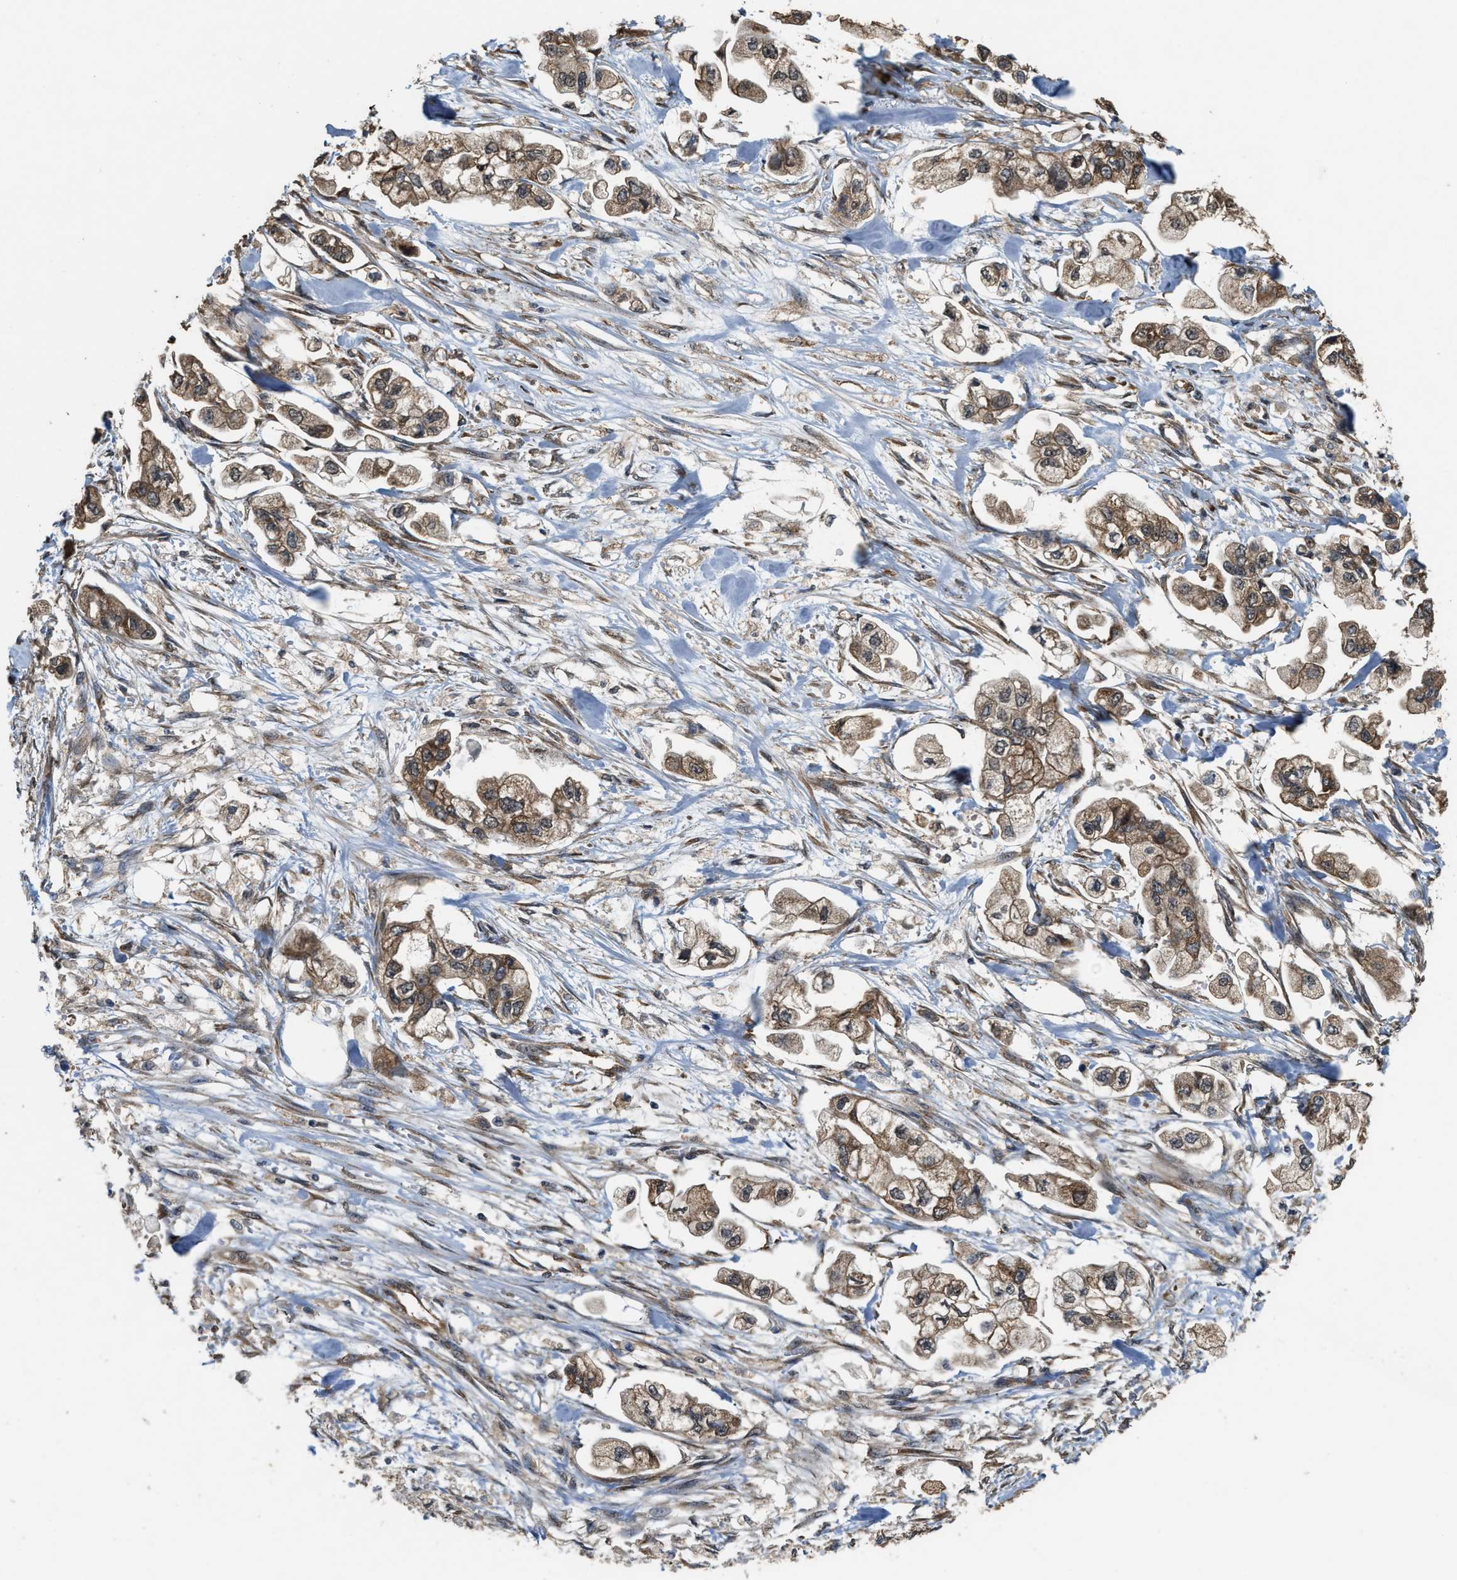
{"staining": {"intensity": "moderate", "quantity": ">75%", "location": "cytoplasmic/membranous"}, "tissue": "stomach cancer", "cell_type": "Tumor cells", "image_type": "cancer", "snomed": [{"axis": "morphology", "description": "Normal tissue, NOS"}, {"axis": "morphology", "description": "Adenocarcinoma, NOS"}, {"axis": "topography", "description": "Stomach"}], "caption": "A photomicrograph showing moderate cytoplasmic/membranous staining in approximately >75% of tumor cells in adenocarcinoma (stomach), as visualized by brown immunohistochemical staining.", "gene": "ARHGEF5", "patient": {"sex": "male", "age": 62}}